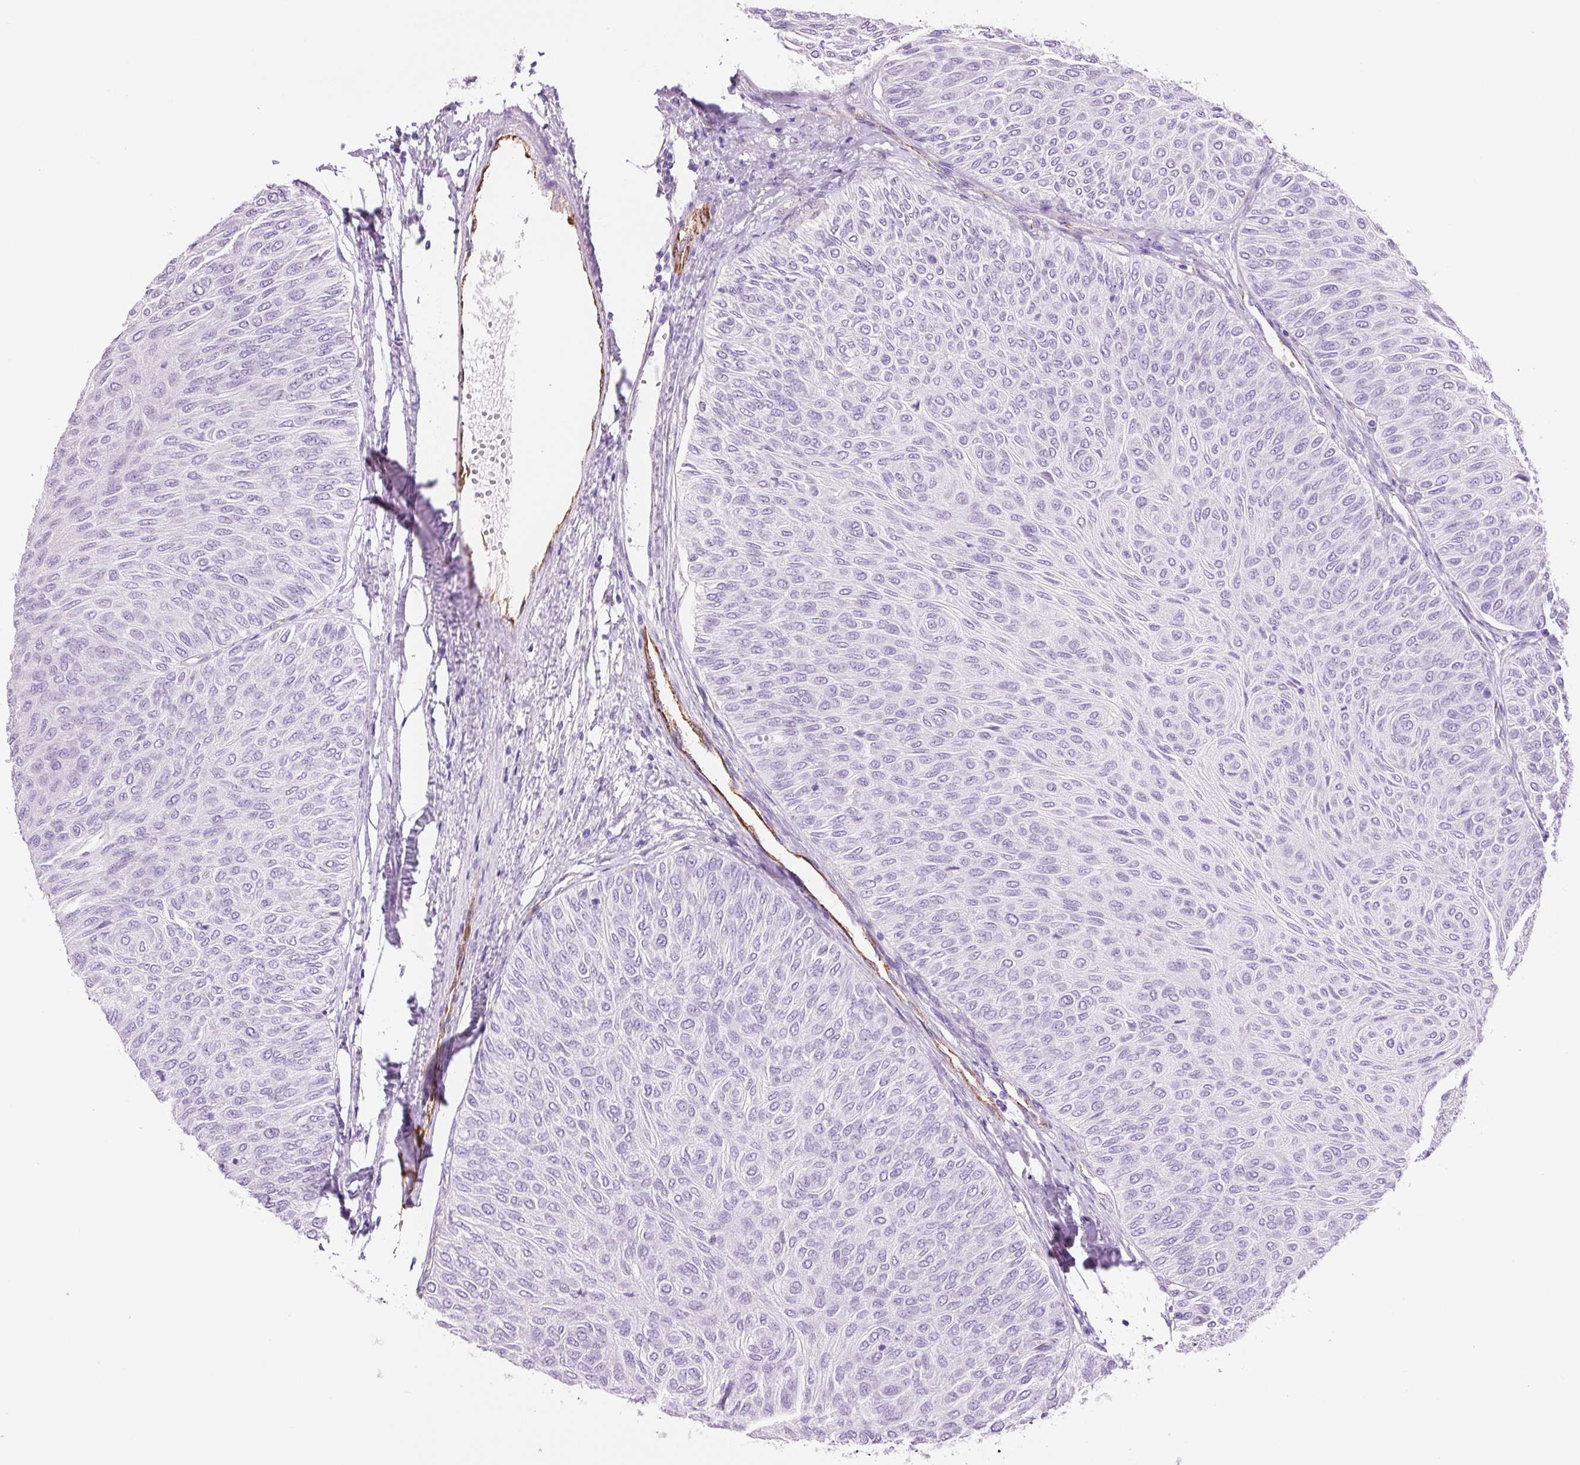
{"staining": {"intensity": "negative", "quantity": "none", "location": "none"}, "tissue": "urothelial cancer", "cell_type": "Tumor cells", "image_type": "cancer", "snomed": [{"axis": "morphology", "description": "Urothelial carcinoma, Low grade"}, {"axis": "topography", "description": "Urinary bladder"}], "caption": "Immunohistochemistry of human low-grade urothelial carcinoma demonstrates no staining in tumor cells. (Immunohistochemistry, brightfield microscopy, high magnification).", "gene": "ADSS1", "patient": {"sex": "male", "age": 78}}